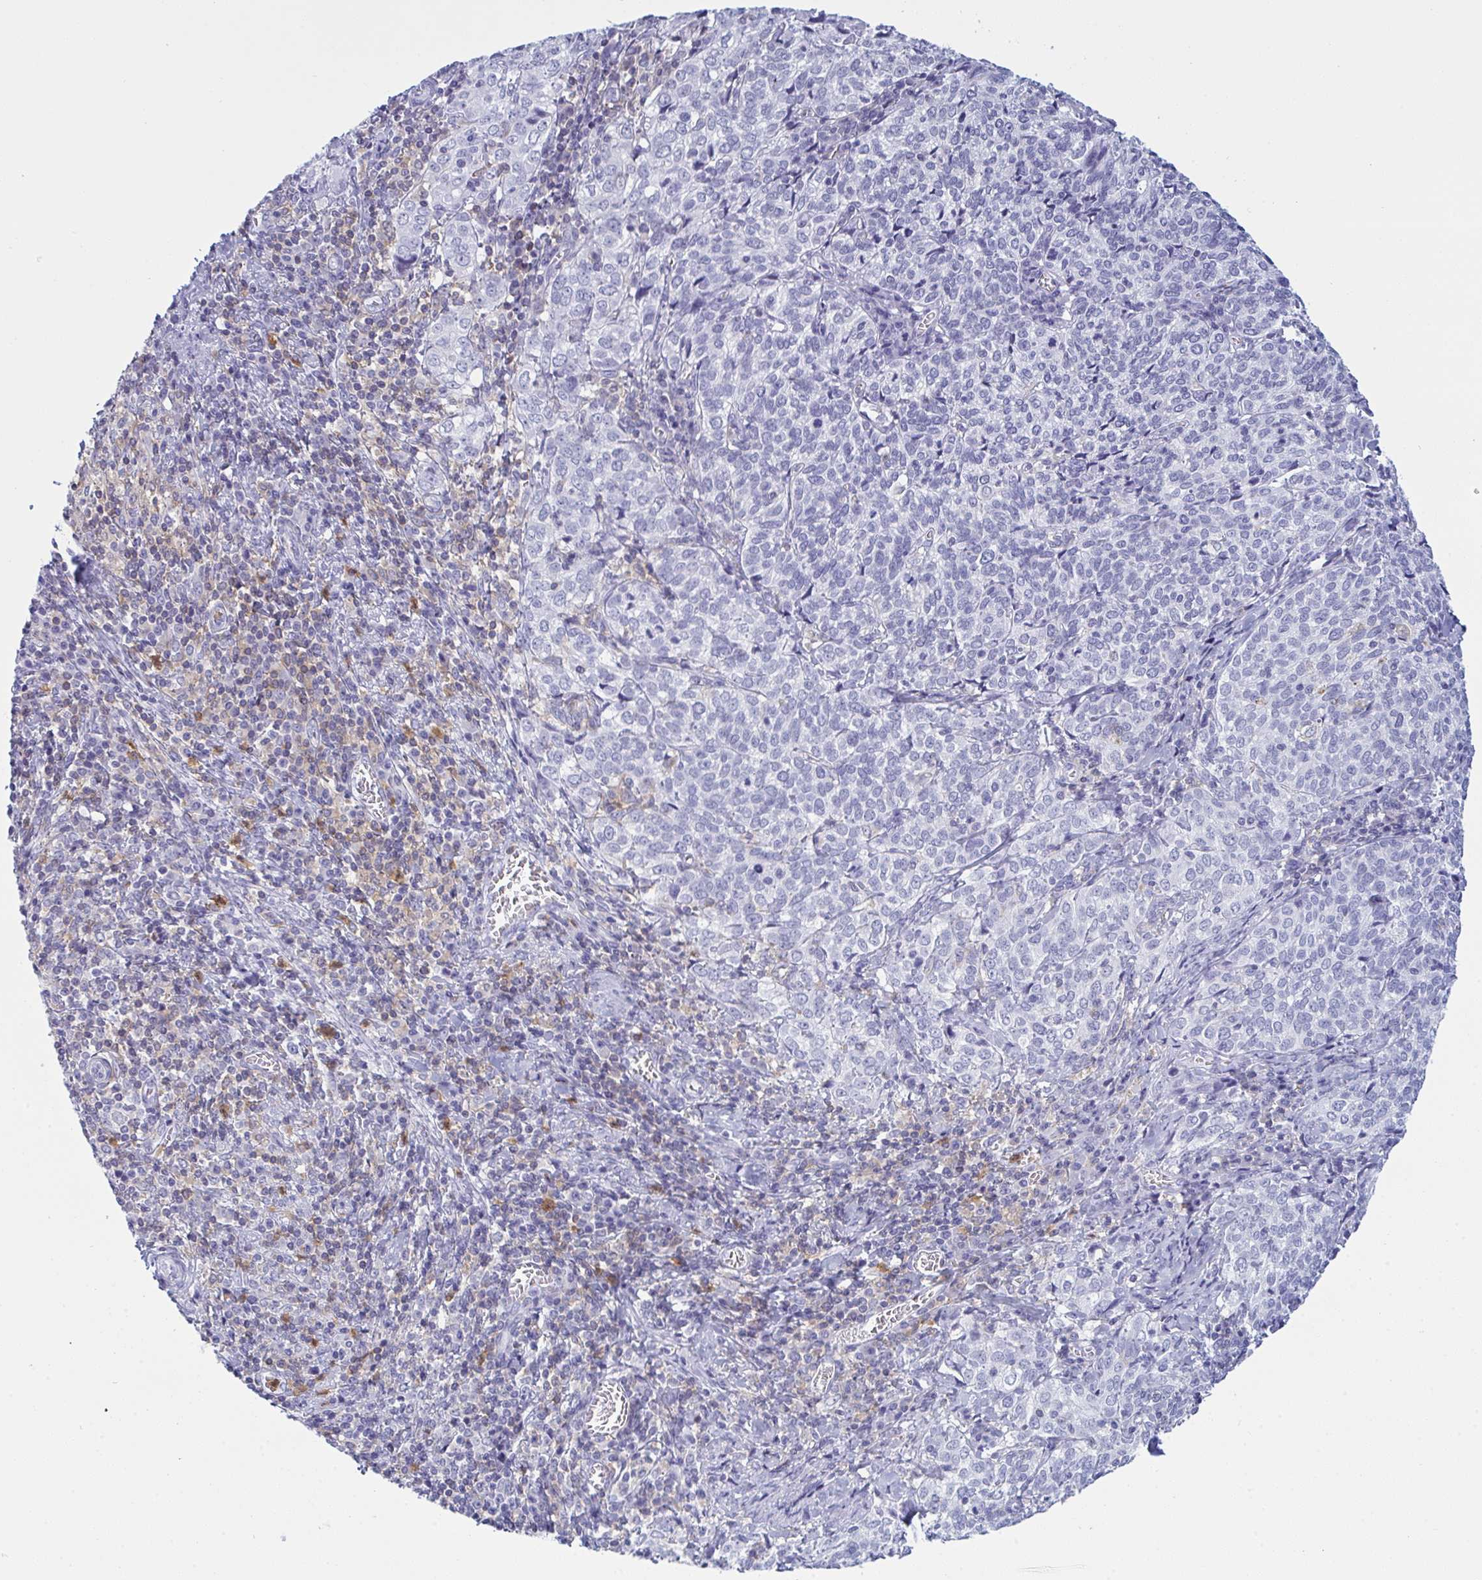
{"staining": {"intensity": "negative", "quantity": "none", "location": "none"}, "tissue": "cervical cancer", "cell_type": "Tumor cells", "image_type": "cancer", "snomed": [{"axis": "morphology", "description": "Normal tissue, NOS"}, {"axis": "morphology", "description": "Squamous cell carcinoma, NOS"}, {"axis": "topography", "description": "Vagina"}, {"axis": "topography", "description": "Cervix"}], "caption": "The immunohistochemistry micrograph has no significant staining in tumor cells of cervical cancer tissue.", "gene": "MYO1F", "patient": {"sex": "female", "age": 45}}